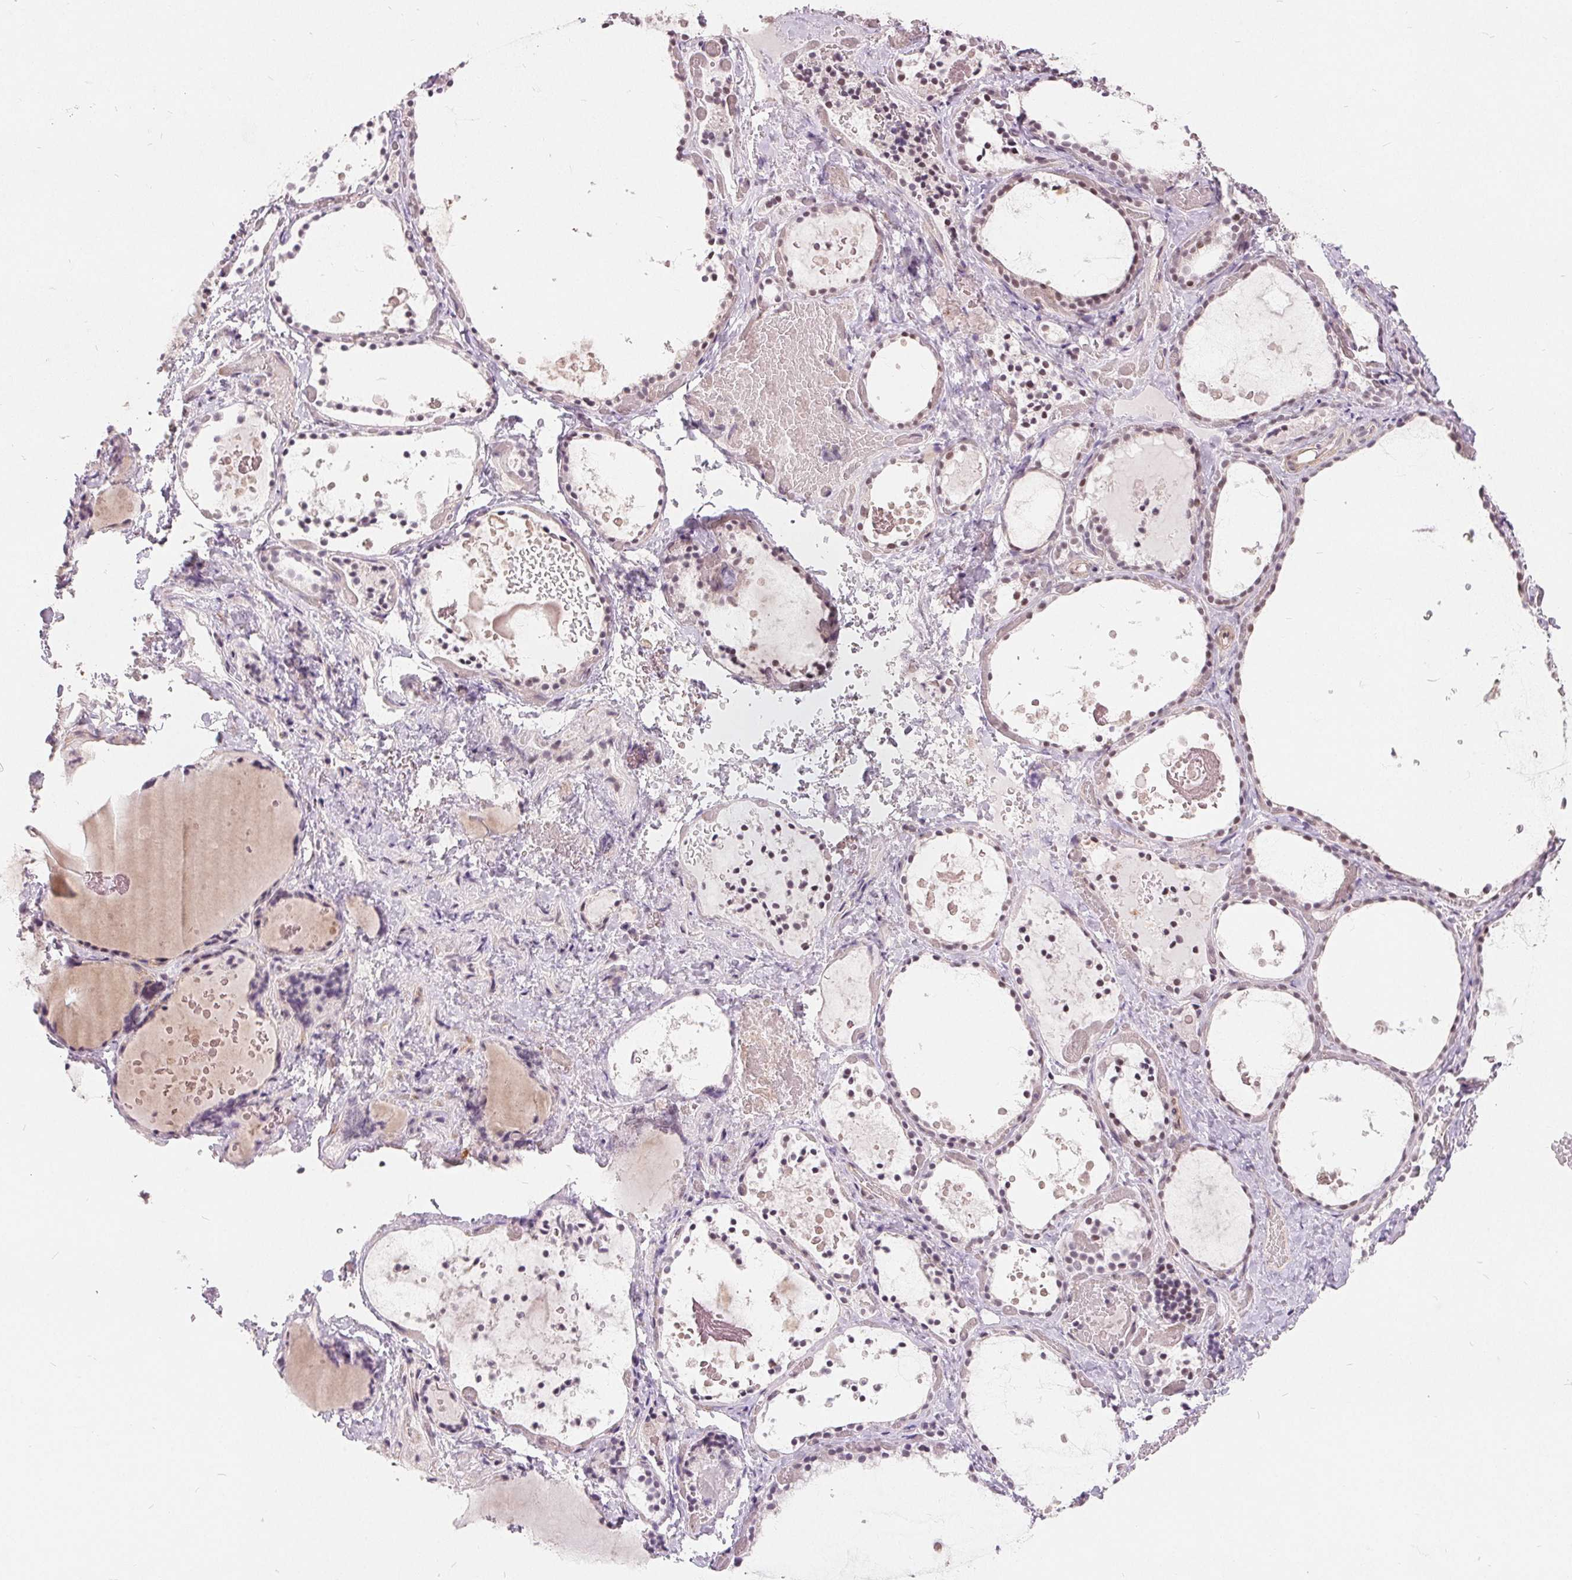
{"staining": {"intensity": "moderate", "quantity": "<25%", "location": "nuclear"}, "tissue": "thyroid gland", "cell_type": "Glandular cells", "image_type": "normal", "snomed": [{"axis": "morphology", "description": "Normal tissue, NOS"}, {"axis": "topography", "description": "Thyroid gland"}], "caption": "Brown immunohistochemical staining in benign thyroid gland shows moderate nuclear staining in about <25% of glandular cells.", "gene": "NRG2", "patient": {"sex": "female", "age": 56}}